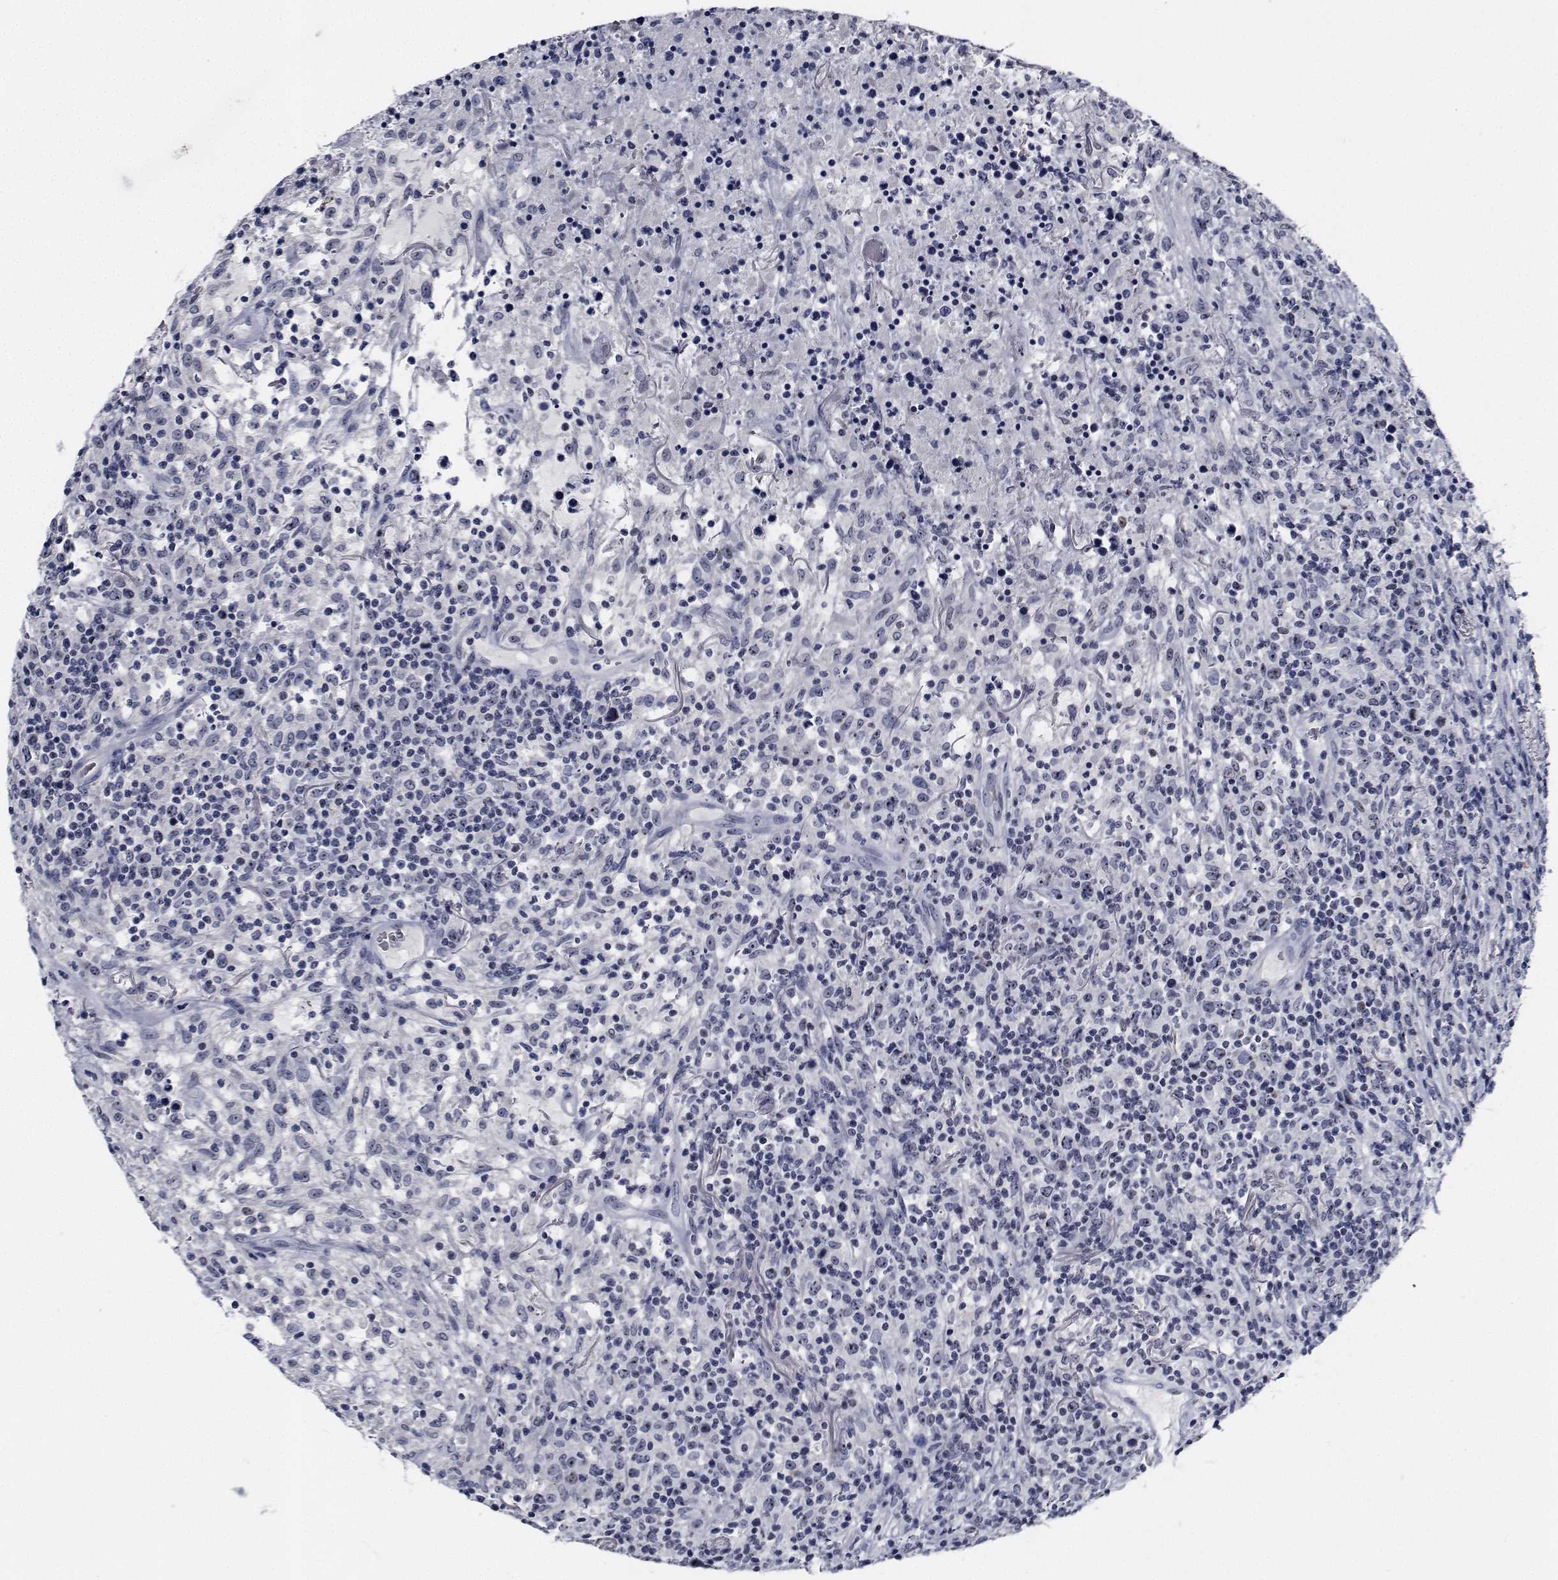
{"staining": {"intensity": "negative", "quantity": "none", "location": "none"}, "tissue": "lymphoma", "cell_type": "Tumor cells", "image_type": "cancer", "snomed": [{"axis": "morphology", "description": "Malignant lymphoma, non-Hodgkin's type, High grade"}, {"axis": "topography", "description": "Lung"}], "caption": "High-grade malignant lymphoma, non-Hodgkin's type was stained to show a protein in brown. There is no significant positivity in tumor cells.", "gene": "NVL", "patient": {"sex": "male", "age": 79}}